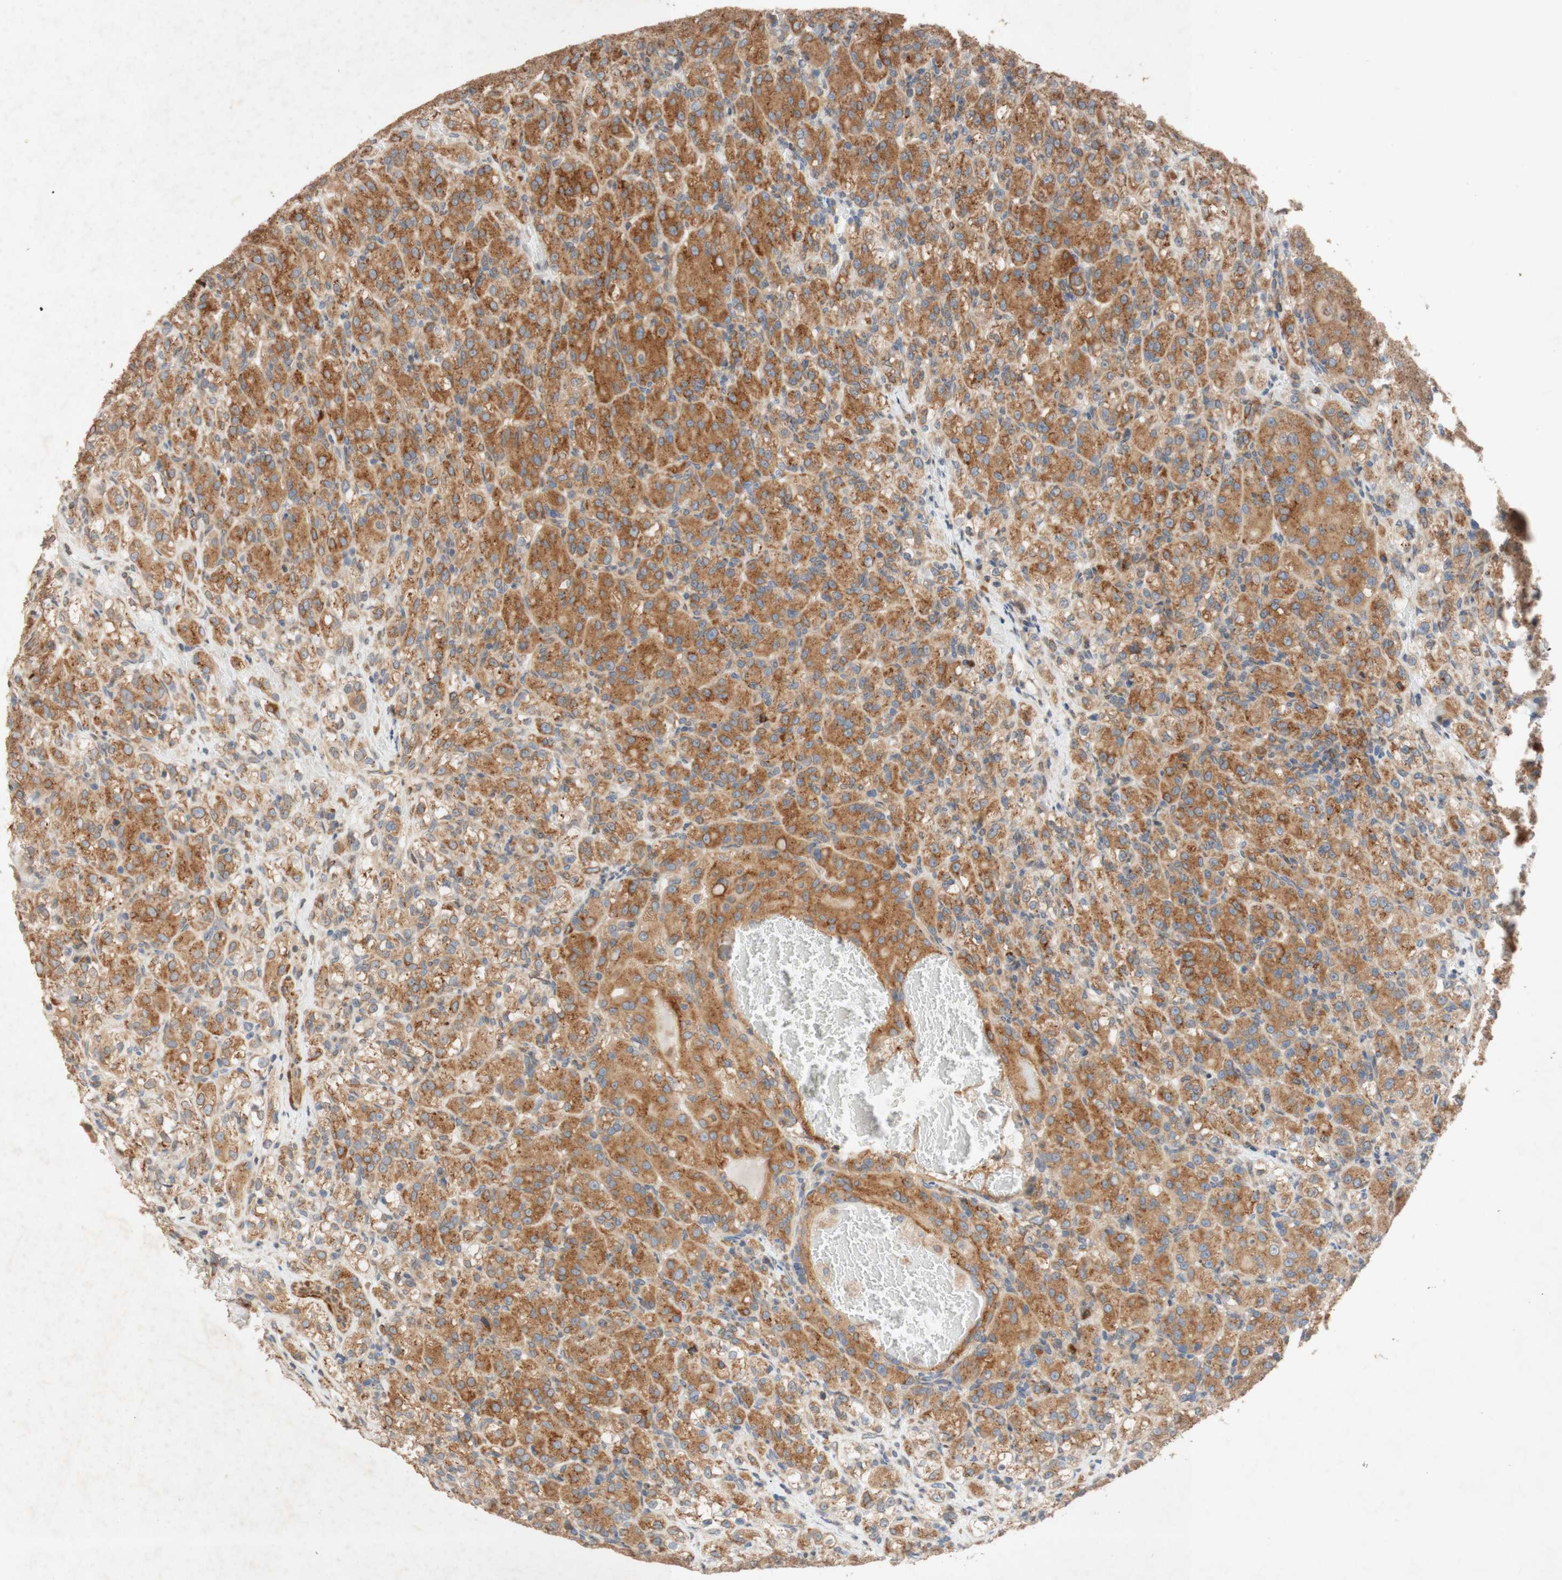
{"staining": {"intensity": "moderate", "quantity": ">75%", "location": "cytoplasmic/membranous,nuclear"}, "tissue": "renal cancer", "cell_type": "Tumor cells", "image_type": "cancer", "snomed": [{"axis": "morphology", "description": "Adenocarcinoma, NOS"}, {"axis": "topography", "description": "Kidney"}], "caption": "A brown stain shows moderate cytoplasmic/membranous and nuclear staining of a protein in adenocarcinoma (renal) tumor cells.", "gene": "PTPRU", "patient": {"sex": "male", "age": 61}}